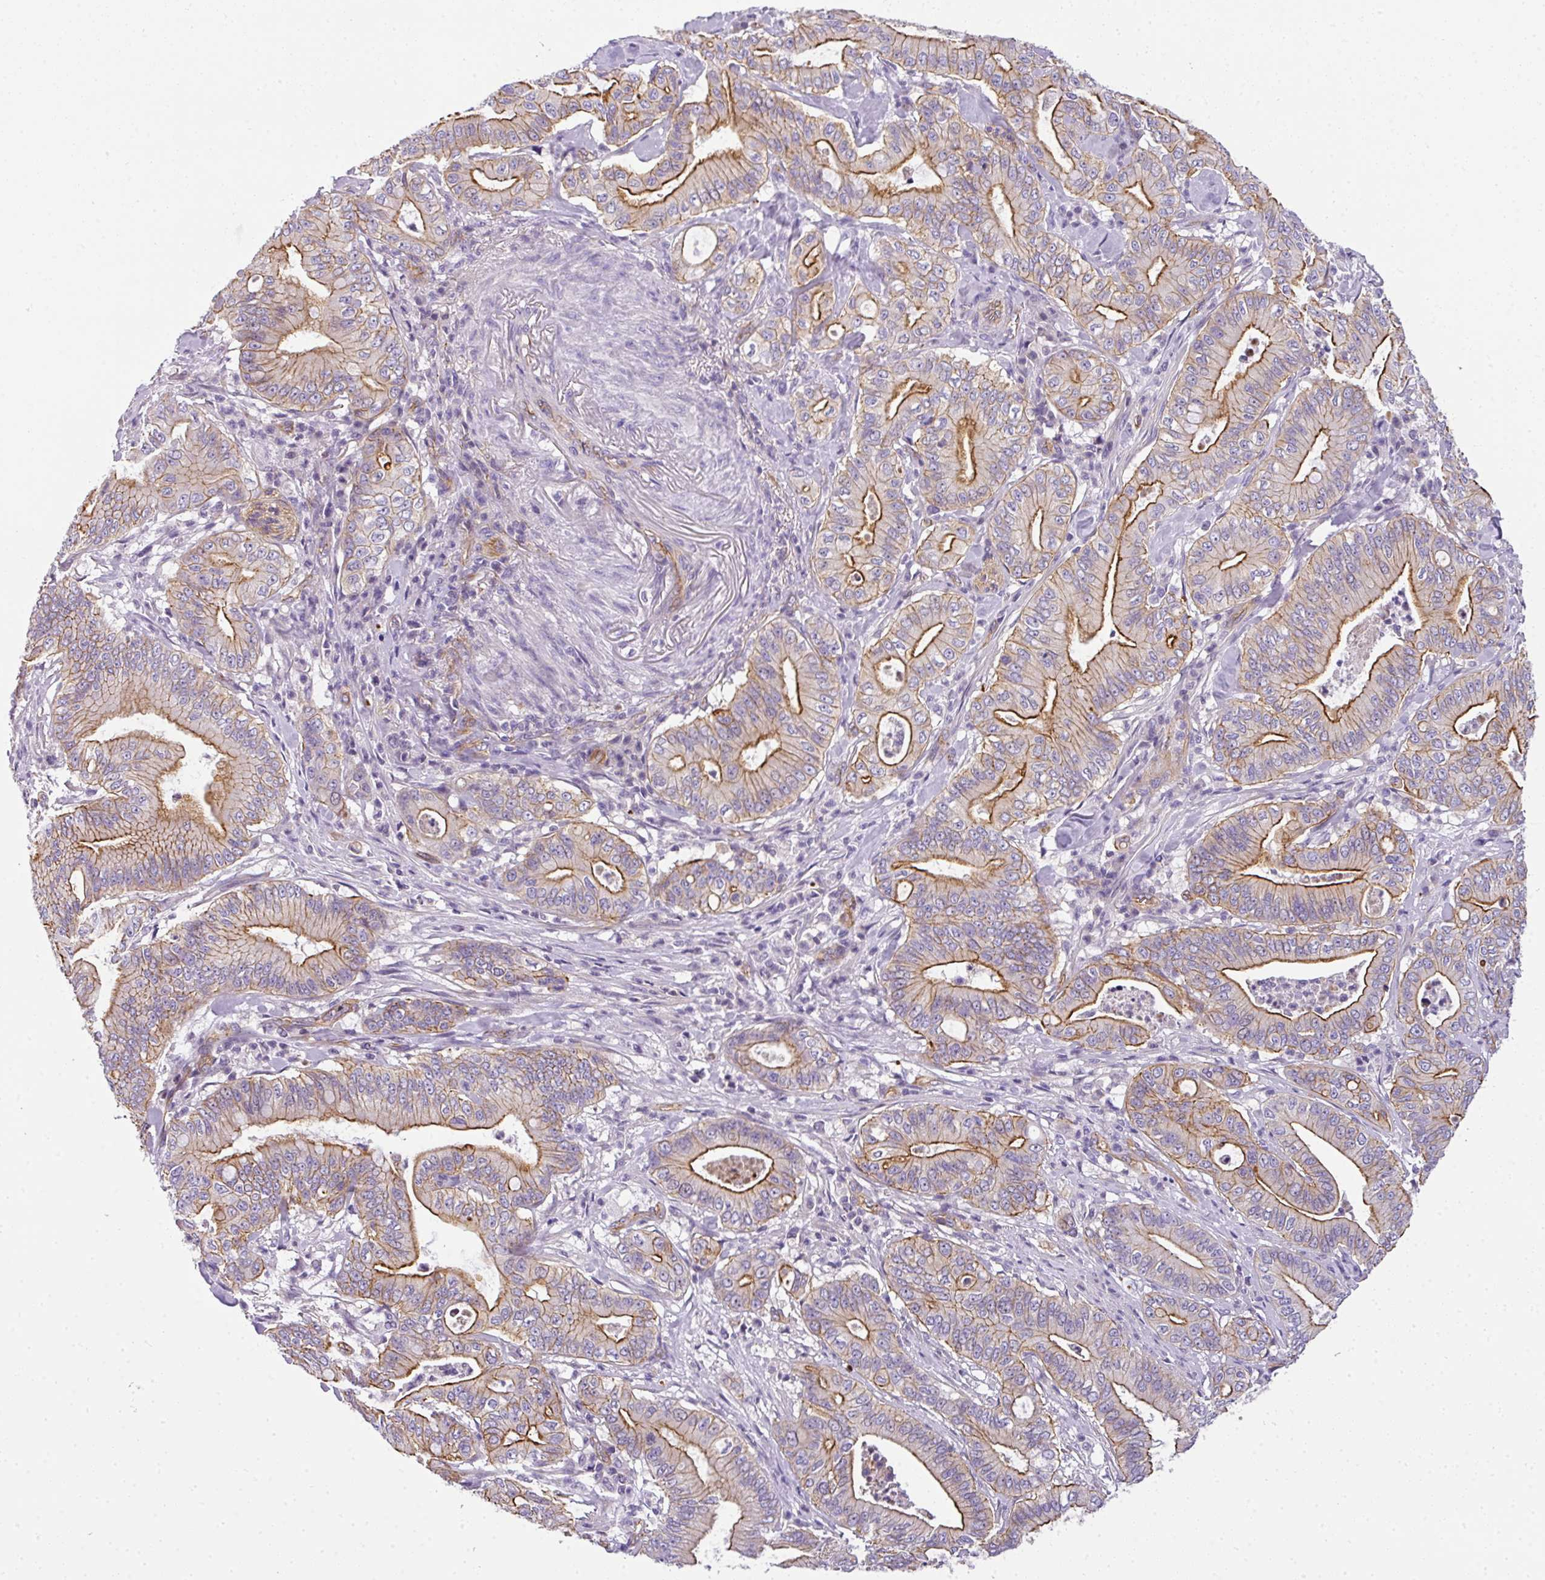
{"staining": {"intensity": "moderate", "quantity": ">75%", "location": "cytoplasmic/membranous"}, "tissue": "pancreatic cancer", "cell_type": "Tumor cells", "image_type": "cancer", "snomed": [{"axis": "morphology", "description": "Adenocarcinoma, NOS"}, {"axis": "topography", "description": "Pancreas"}], "caption": "Immunohistochemical staining of human pancreatic cancer (adenocarcinoma) demonstrates medium levels of moderate cytoplasmic/membranous protein expression in approximately >75% of tumor cells. The protein is stained brown, and the nuclei are stained in blue (DAB IHC with brightfield microscopy, high magnification).", "gene": "OR11H4", "patient": {"sex": "male", "age": 71}}